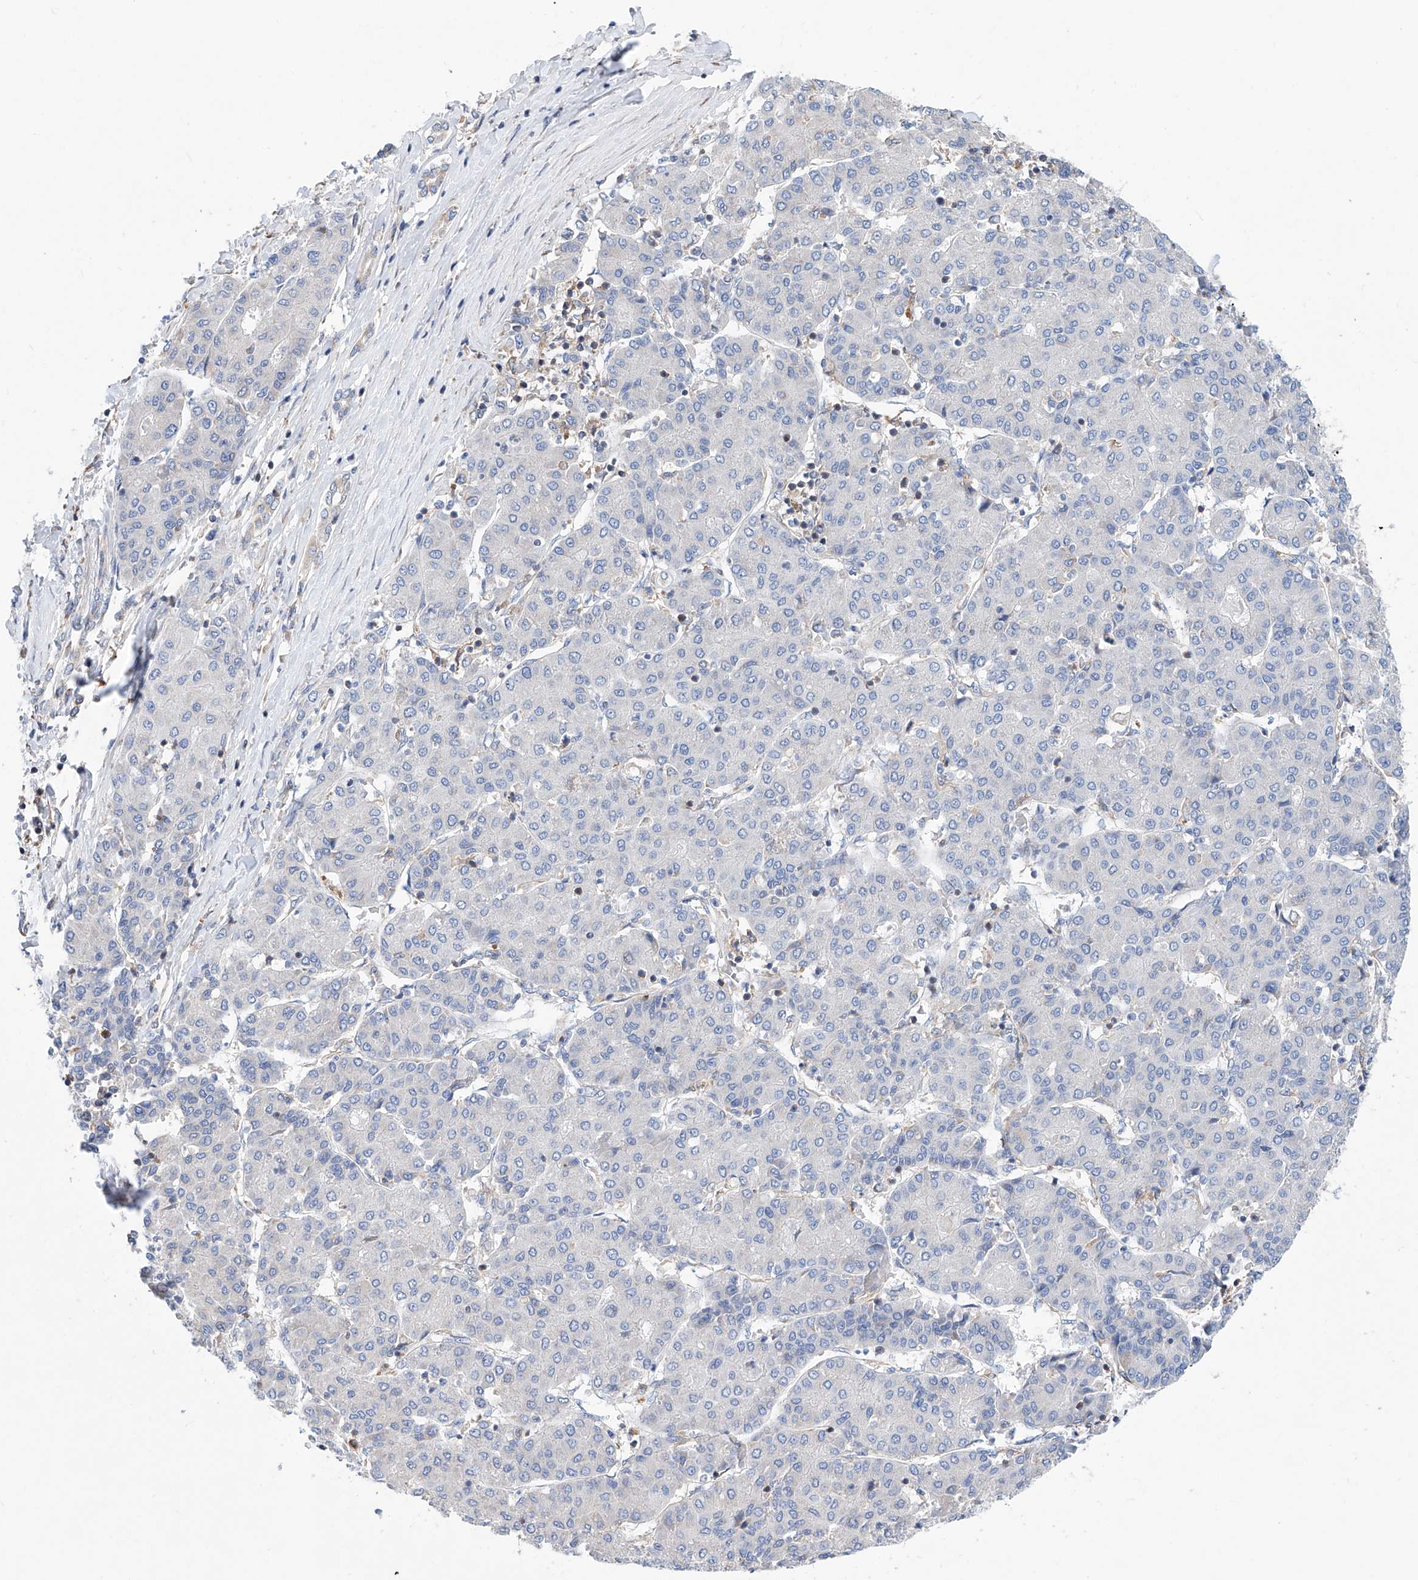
{"staining": {"intensity": "negative", "quantity": "none", "location": "none"}, "tissue": "liver cancer", "cell_type": "Tumor cells", "image_type": "cancer", "snomed": [{"axis": "morphology", "description": "Carcinoma, Hepatocellular, NOS"}, {"axis": "topography", "description": "Liver"}], "caption": "Immunohistochemistry of liver cancer (hepatocellular carcinoma) shows no staining in tumor cells.", "gene": "MAD2L1", "patient": {"sex": "male", "age": 65}}